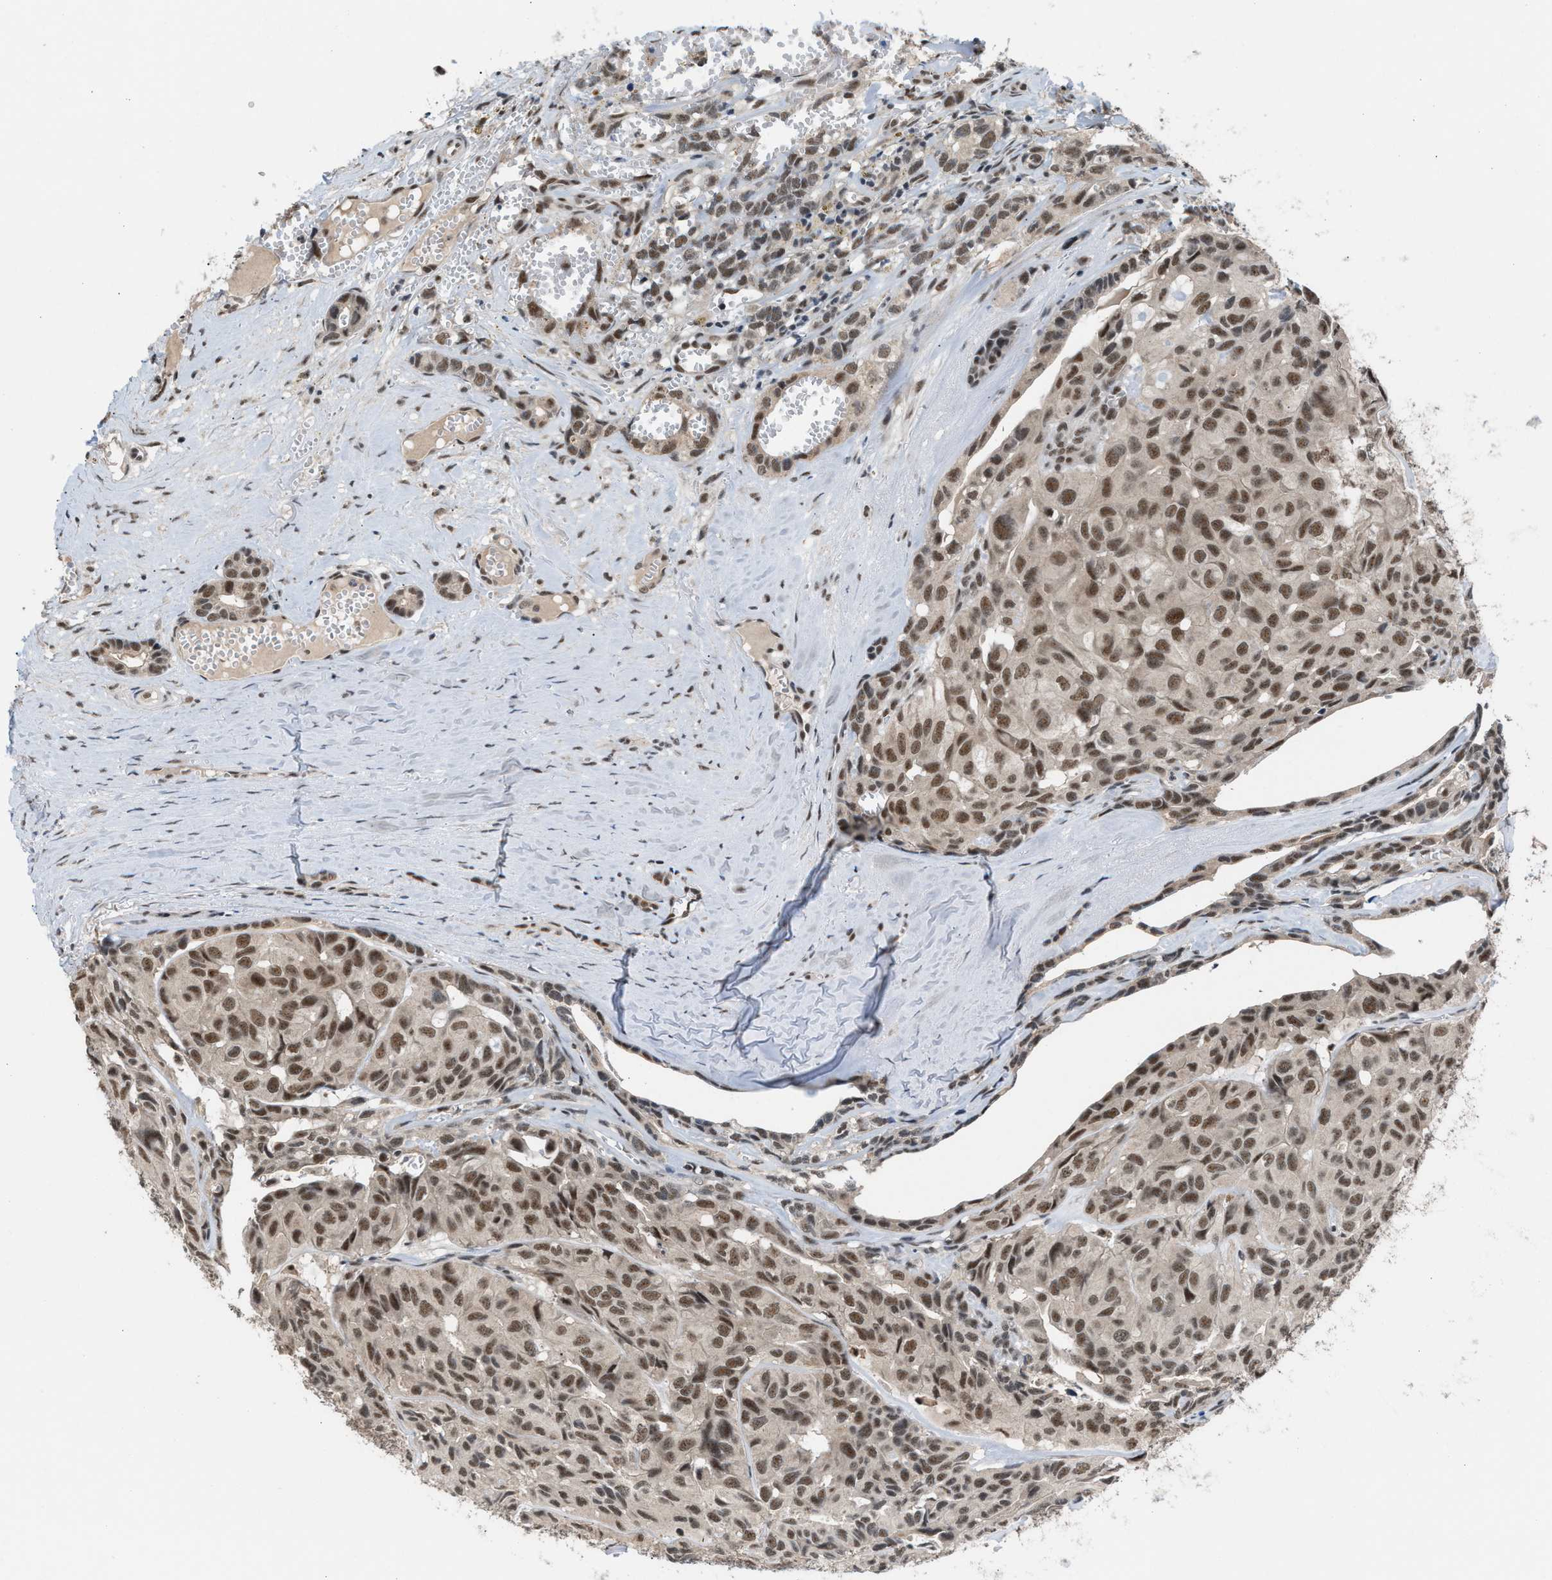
{"staining": {"intensity": "moderate", "quantity": ">75%", "location": "nuclear"}, "tissue": "head and neck cancer", "cell_type": "Tumor cells", "image_type": "cancer", "snomed": [{"axis": "morphology", "description": "Adenocarcinoma, NOS"}, {"axis": "topography", "description": "Salivary gland, NOS"}, {"axis": "topography", "description": "Head-Neck"}], "caption": "IHC (DAB) staining of adenocarcinoma (head and neck) displays moderate nuclear protein expression in approximately >75% of tumor cells.", "gene": "PRPF4", "patient": {"sex": "female", "age": 76}}